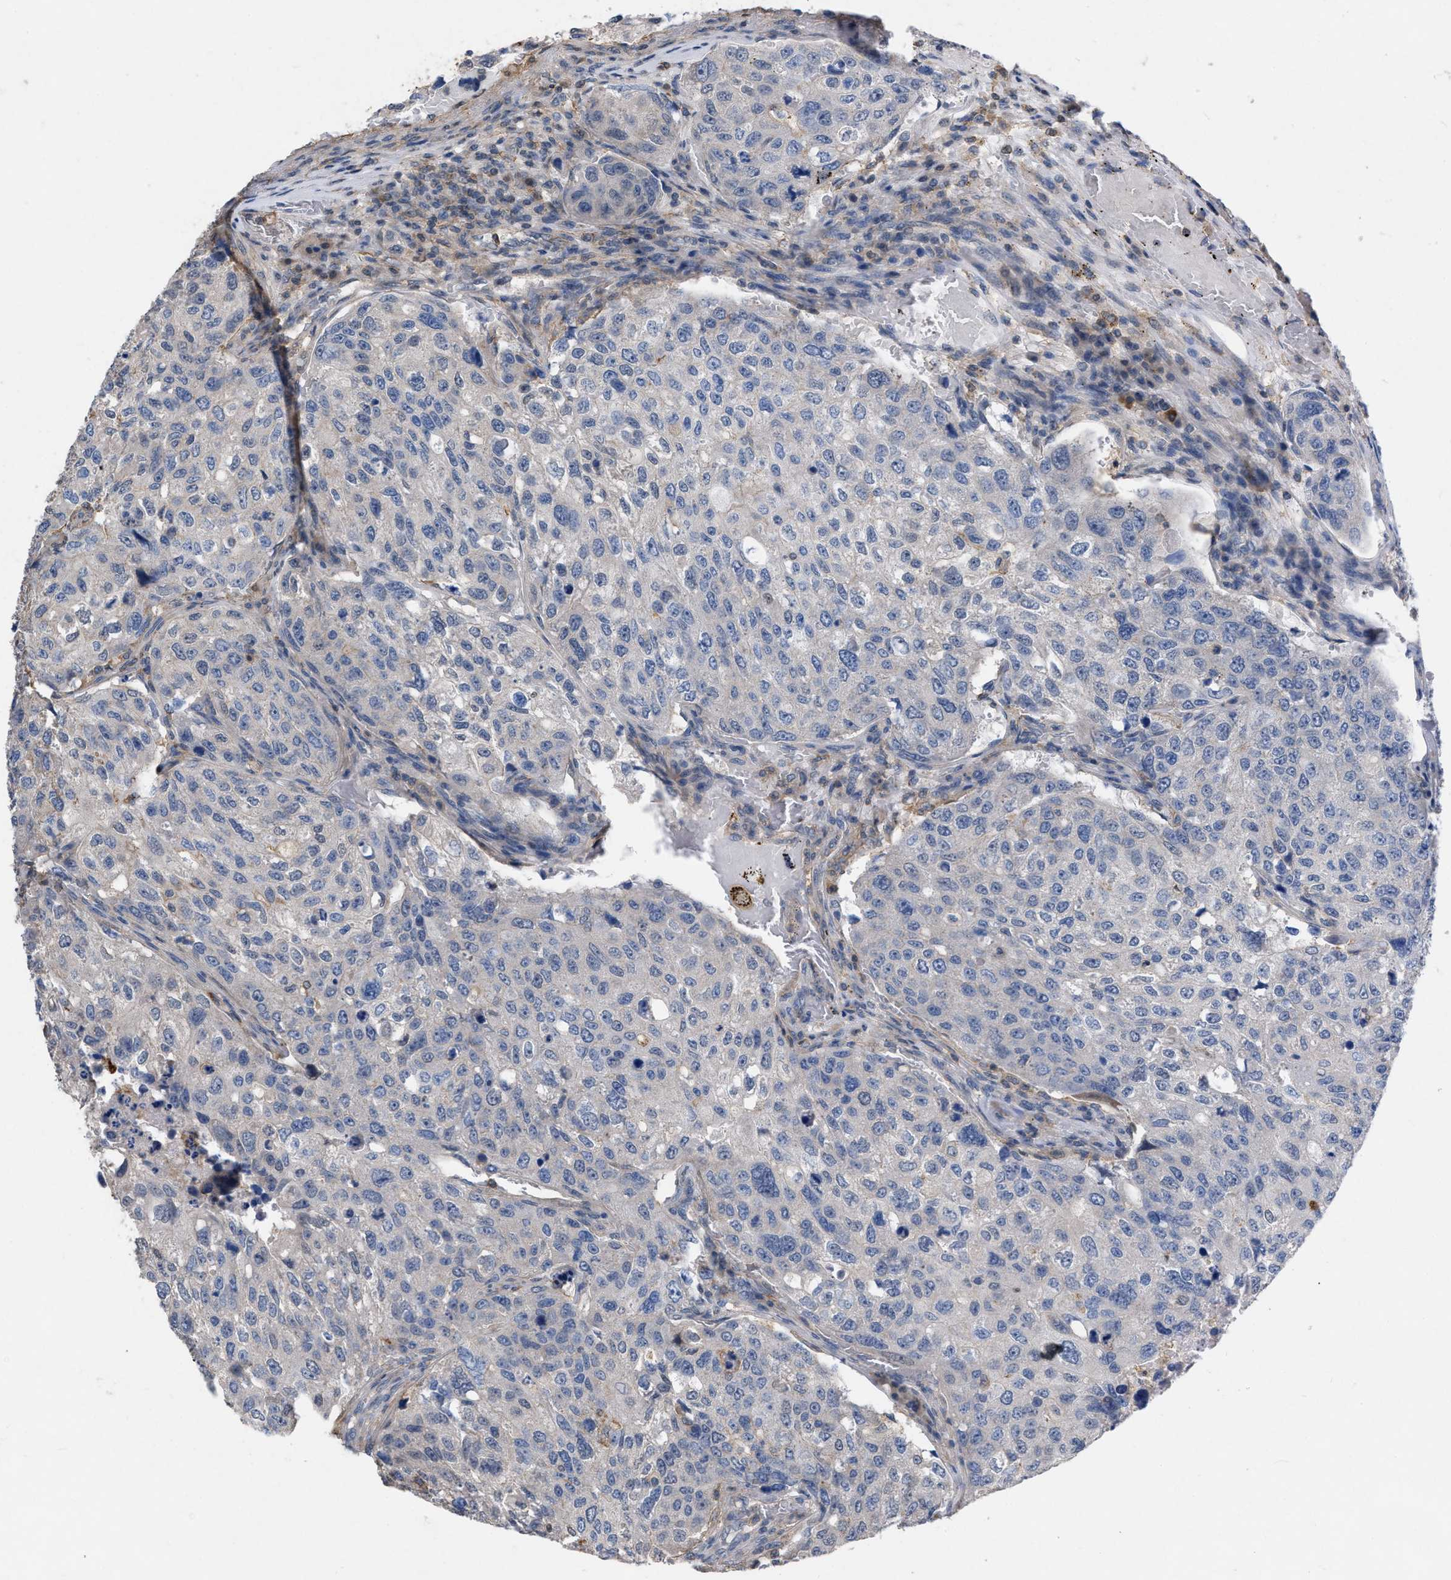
{"staining": {"intensity": "negative", "quantity": "none", "location": "none"}, "tissue": "urothelial cancer", "cell_type": "Tumor cells", "image_type": "cancer", "snomed": [{"axis": "morphology", "description": "Urothelial carcinoma, High grade"}, {"axis": "topography", "description": "Lymph node"}, {"axis": "topography", "description": "Urinary bladder"}], "caption": "Histopathology image shows no protein expression in tumor cells of urothelial cancer tissue.", "gene": "TMEM131", "patient": {"sex": "male", "age": 51}}